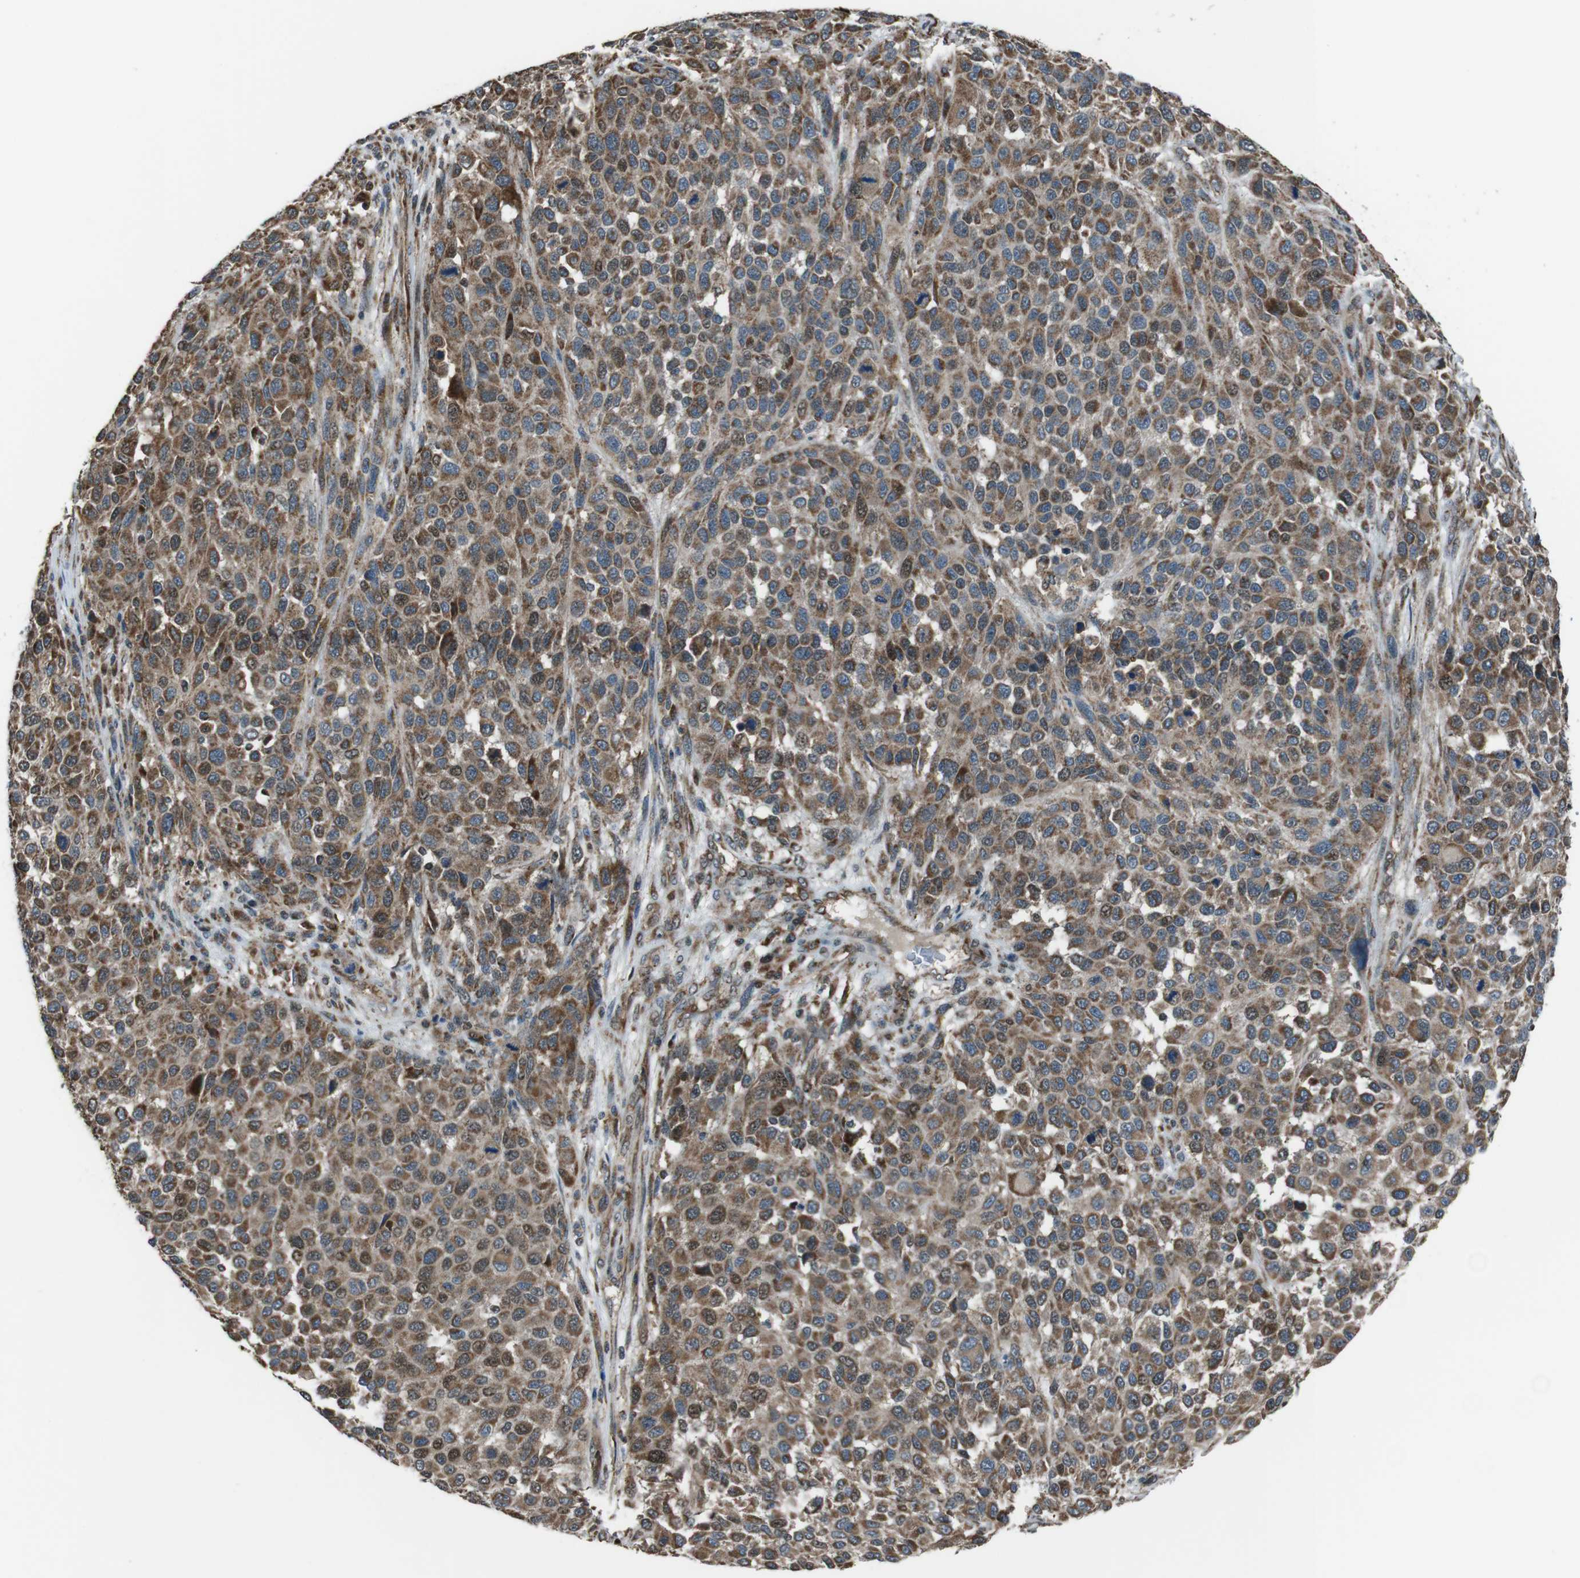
{"staining": {"intensity": "moderate", "quantity": ">75%", "location": "cytoplasmic/membranous"}, "tissue": "melanoma", "cell_type": "Tumor cells", "image_type": "cancer", "snomed": [{"axis": "morphology", "description": "Malignant melanoma, Metastatic site"}, {"axis": "topography", "description": "Lymph node"}], "caption": "Immunohistochemical staining of human melanoma reveals moderate cytoplasmic/membranous protein staining in approximately >75% of tumor cells.", "gene": "GIMAP8", "patient": {"sex": "male", "age": 61}}